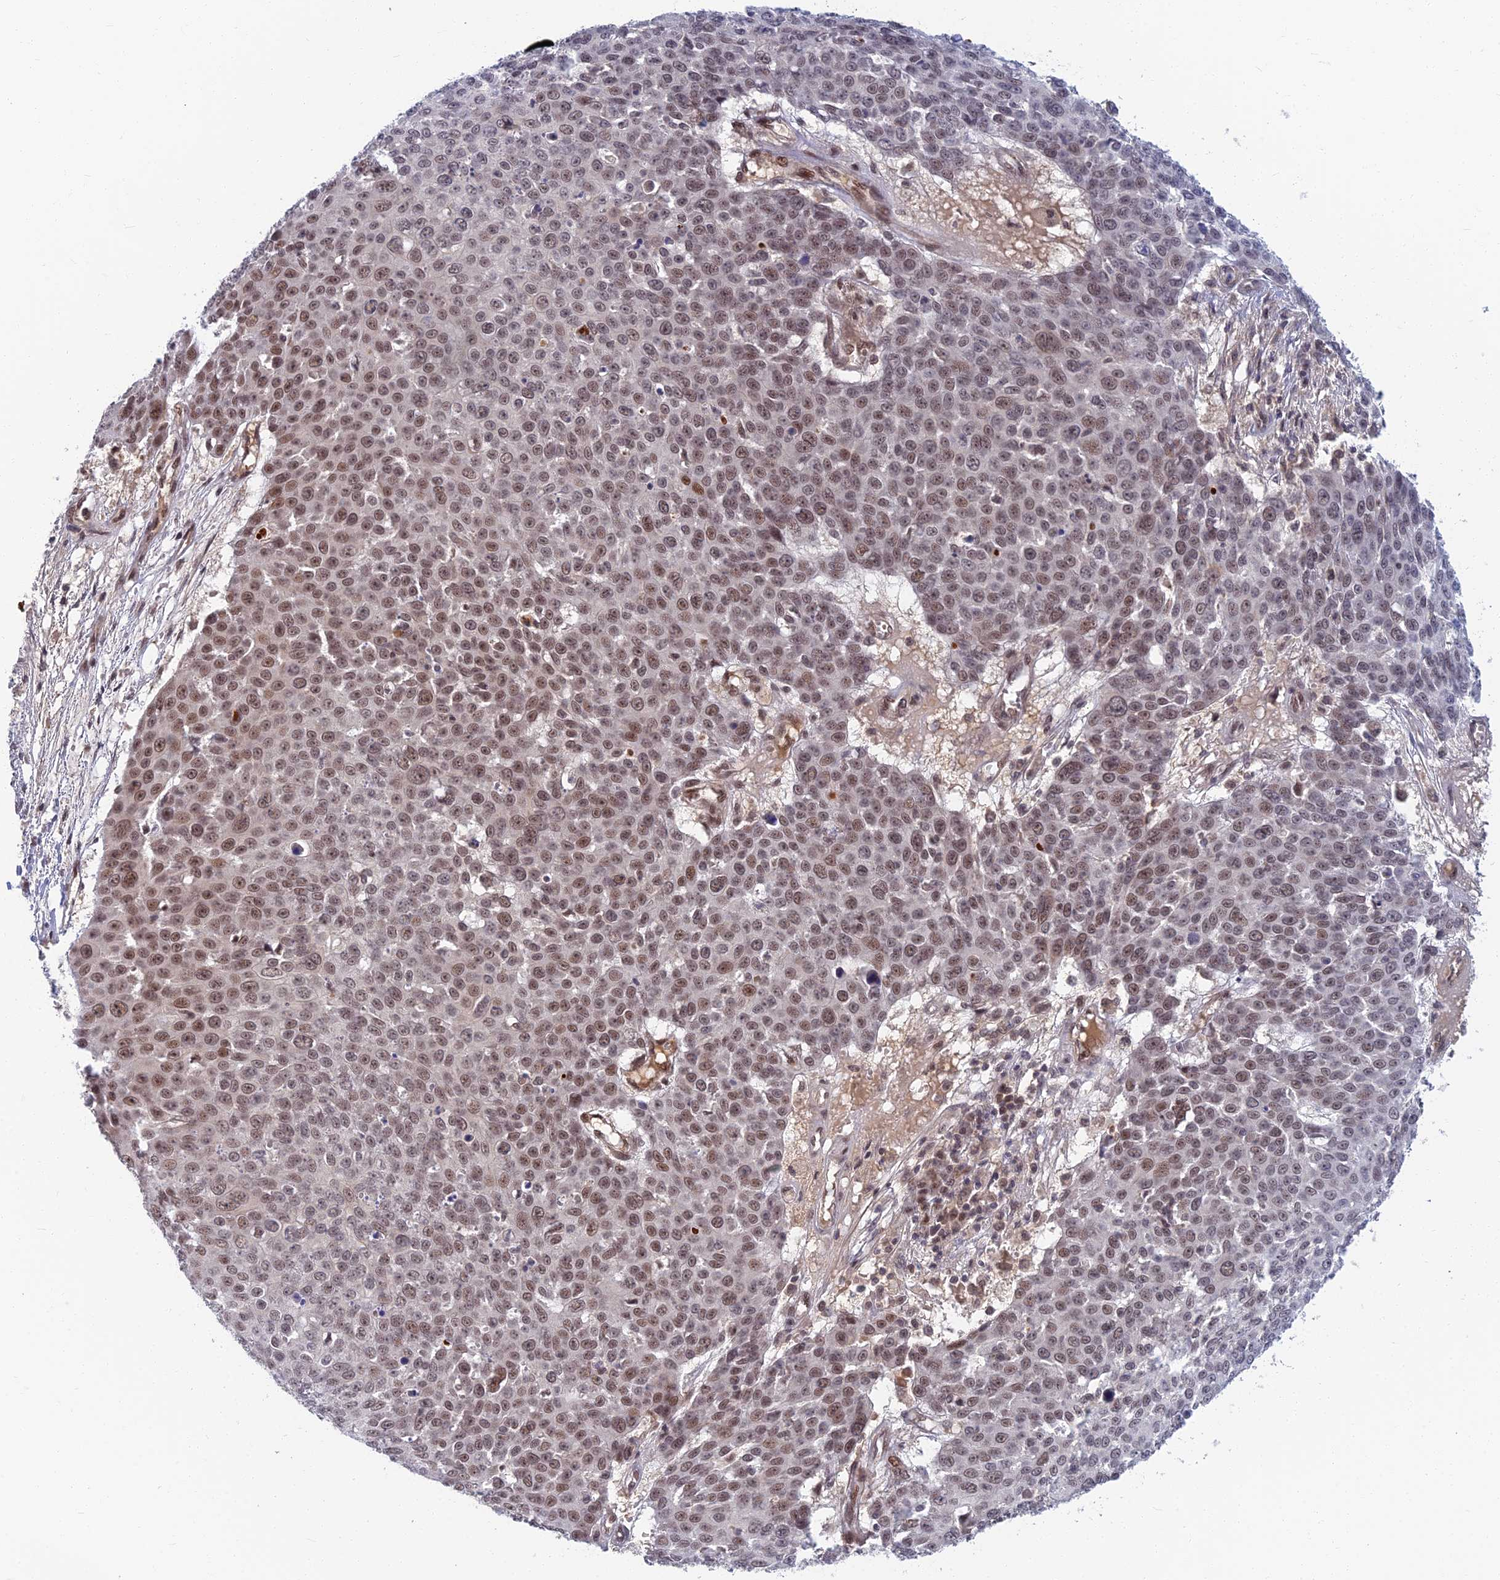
{"staining": {"intensity": "moderate", "quantity": "25%-75%", "location": "nuclear"}, "tissue": "skin cancer", "cell_type": "Tumor cells", "image_type": "cancer", "snomed": [{"axis": "morphology", "description": "Squamous cell carcinoma, NOS"}, {"axis": "topography", "description": "Skin"}], "caption": "Immunohistochemistry staining of skin squamous cell carcinoma, which demonstrates medium levels of moderate nuclear staining in about 25%-75% of tumor cells indicating moderate nuclear protein positivity. The staining was performed using DAB (3,3'-diaminobenzidine) (brown) for protein detection and nuclei were counterstained in hematoxylin (blue).", "gene": "TCEA2", "patient": {"sex": "male", "age": 71}}